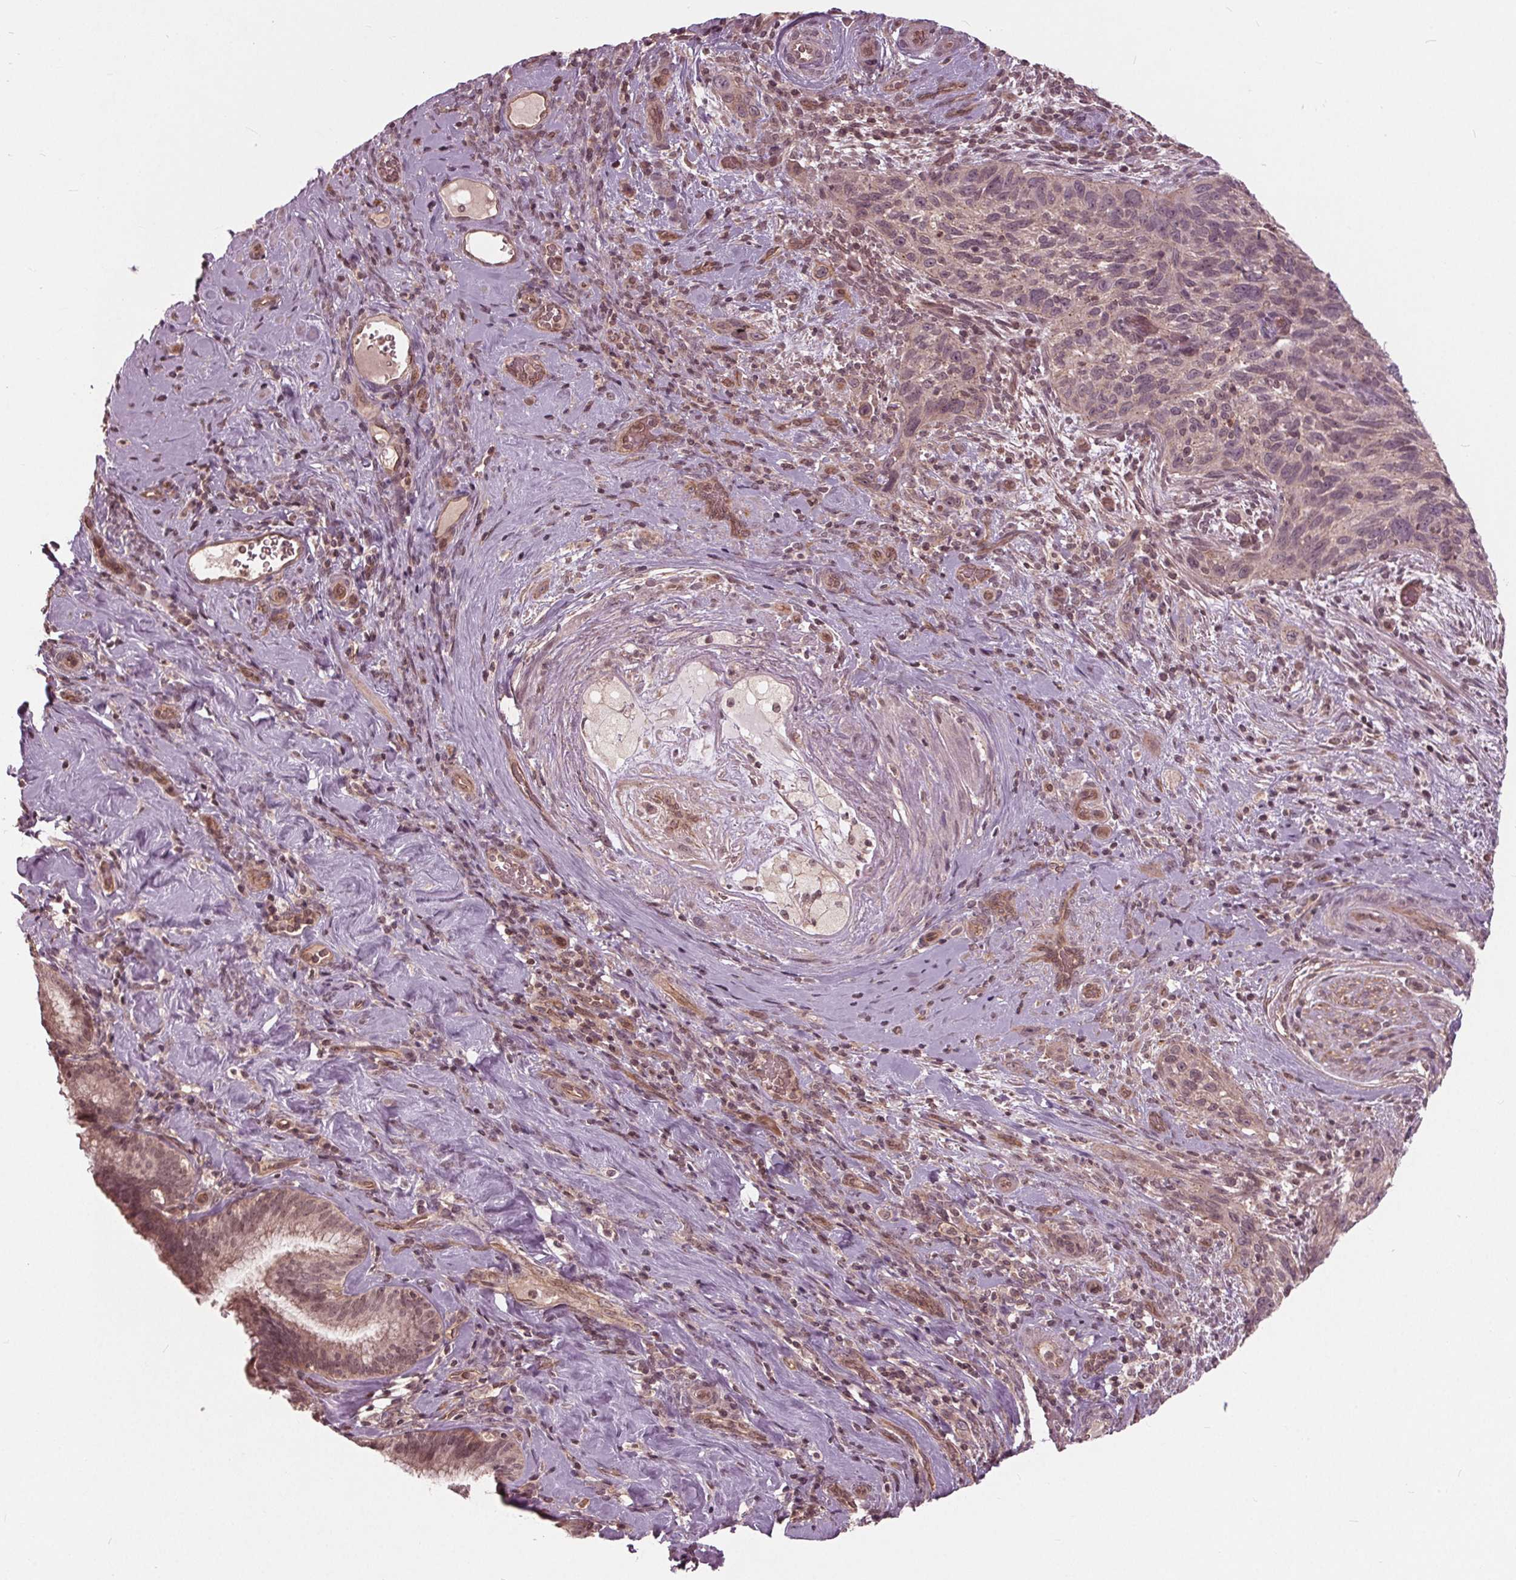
{"staining": {"intensity": "weak", "quantity": ">75%", "location": "cytoplasmic/membranous,nuclear"}, "tissue": "cervical cancer", "cell_type": "Tumor cells", "image_type": "cancer", "snomed": [{"axis": "morphology", "description": "Squamous cell carcinoma, NOS"}, {"axis": "topography", "description": "Cervix"}], "caption": "About >75% of tumor cells in human cervical squamous cell carcinoma display weak cytoplasmic/membranous and nuclear protein positivity as visualized by brown immunohistochemical staining.", "gene": "BTBD1", "patient": {"sex": "female", "age": 51}}